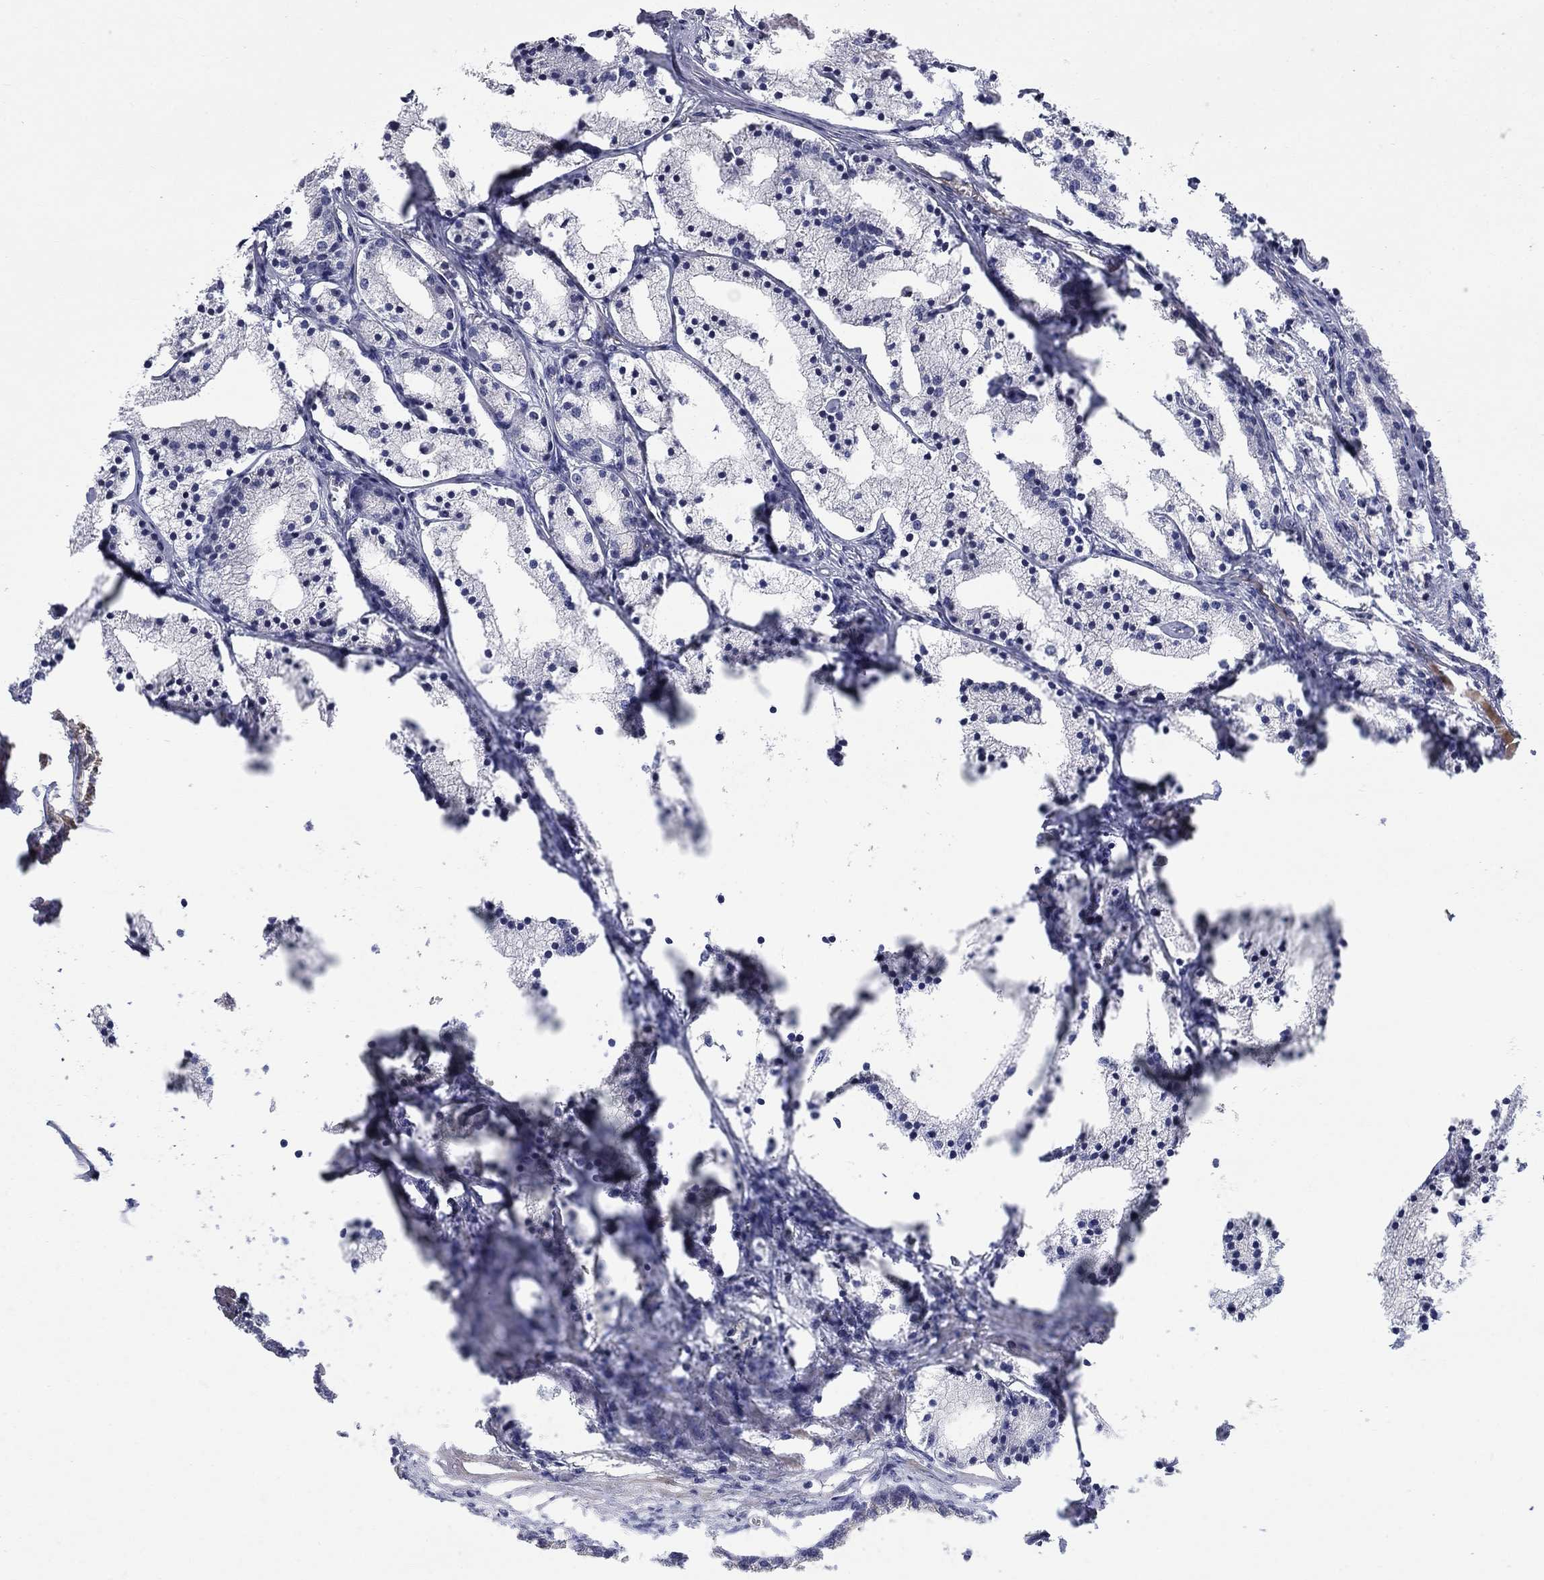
{"staining": {"intensity": "negative", "quantity": "none", "location": "none"}, "tissue": "prostate cancer", "cell_type": "Tumor cells", "image_type": "cancer", "snomed": [{"axis": "morphology", "description": "Adenocarcinoma, NOS"}, {"axis": "topography", "description": "Prostate"}], "caption": "A histopathology image of human prostate adenocarcinoma is negative for staining in tumor cells.", "gene": "SLC1A1", "patient": {"sex": "male", "age": 69}}